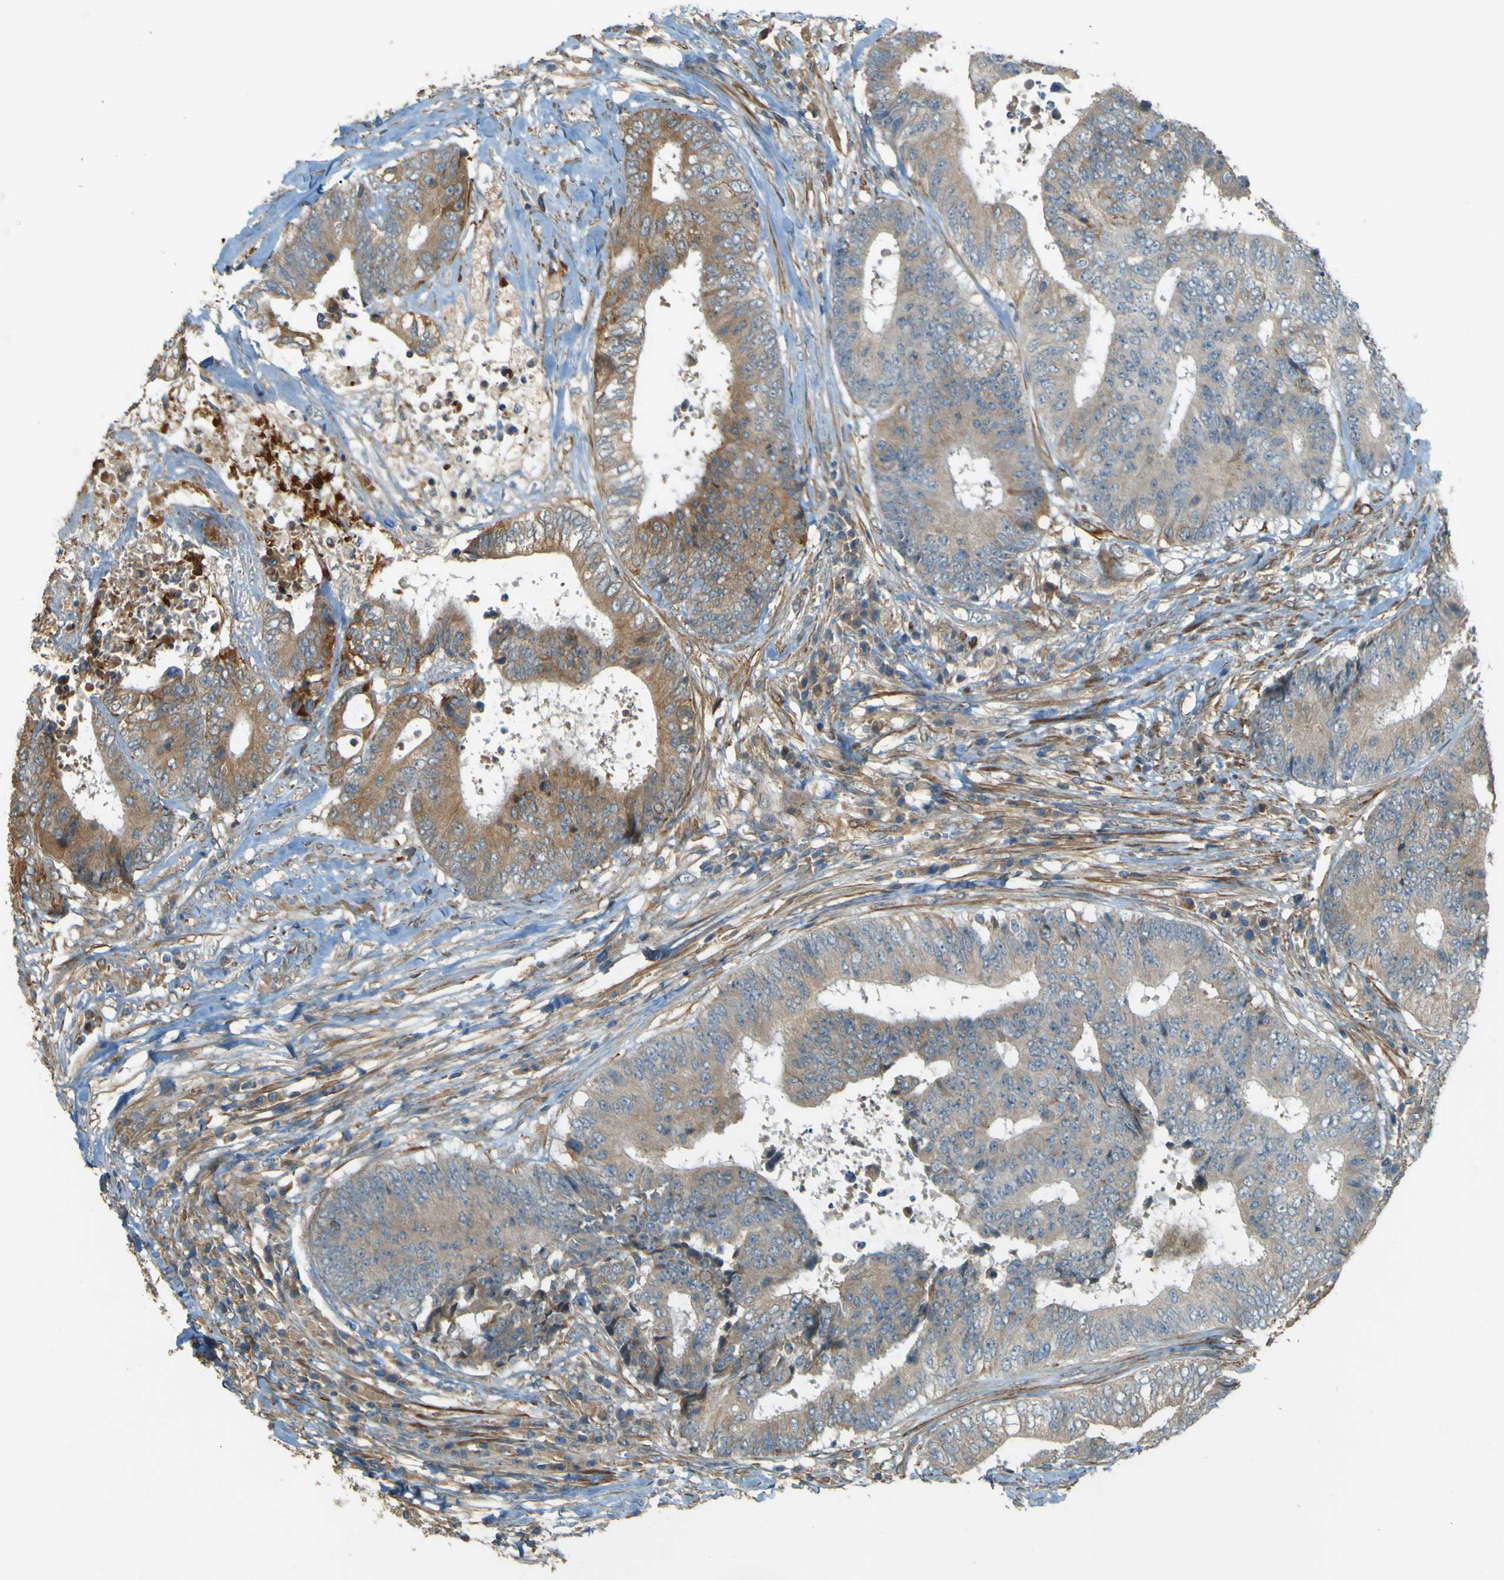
{"staining": {"intensity": "moderate", "quantity": "<25%", "location": "cytoplasmic/membranous"}, "tissue": "colorectal cancer", "cell_type": "Tumor cells", "image_type": "cancer", "snomed": [{"axis": "morphology", "description": "Adenocarcinoma, NOS"}, {"axis": "topography", "description": "Rectum"}], "caption": "Tumor cells display low levels of moderate cytoplasmic/membranous positivity in about <25% of cells in human adenocarcinoma (colorectal).", "gene": "LPCAT1", "patient": {"sex": "male", "age": 72}}